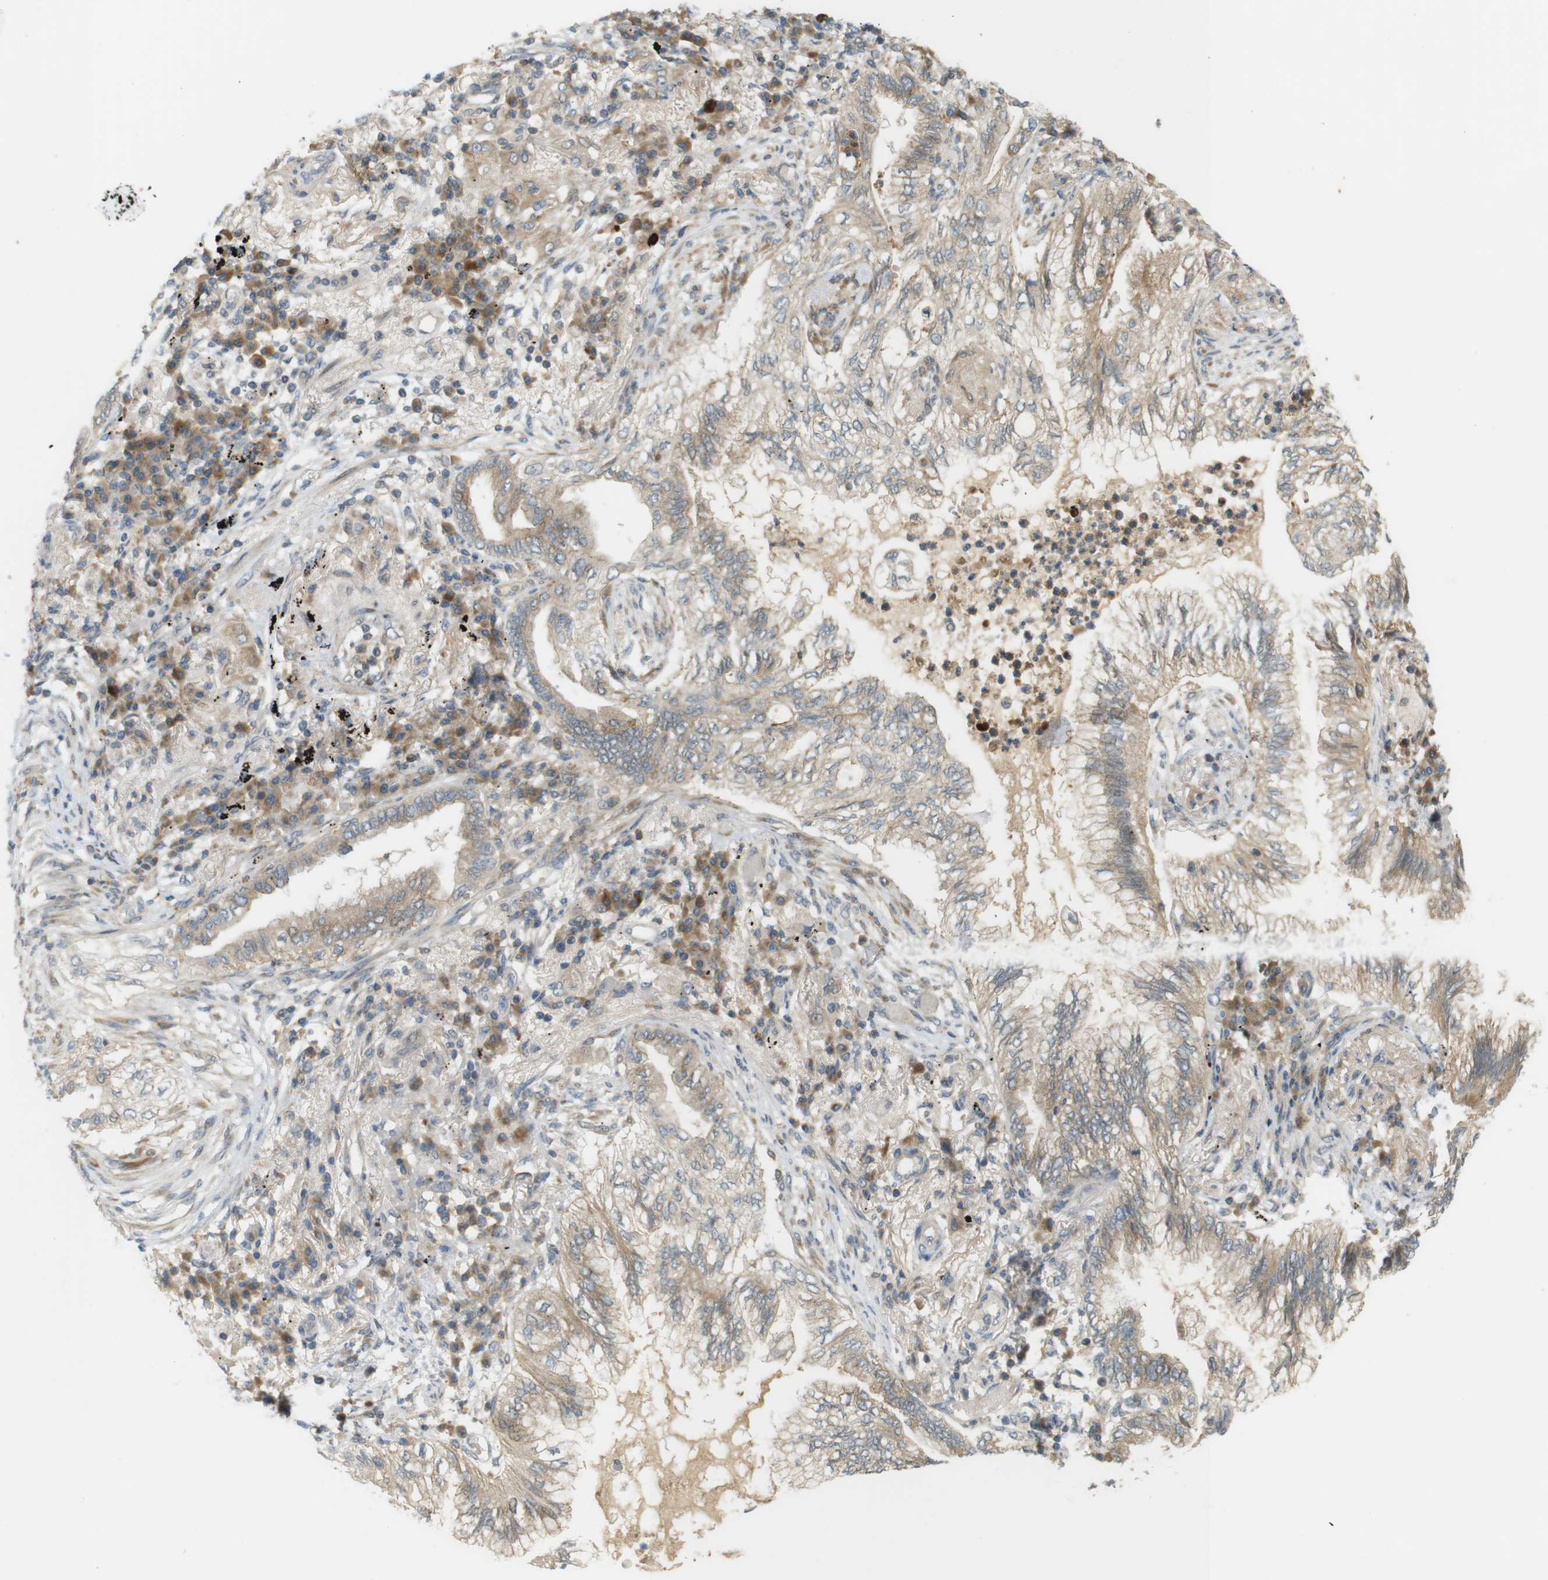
{"staining": {"intensity": "weak", "quantity": ">75%", "location": "cytoplasmic/membranous"}, "tissue": "lung cancer", "cell_type": "Tumor cells", "image_type": "cancer", "snomed": [{"axis": "morphology", "description": "Normal tissue, NOS"}, {"axis": "morphology", "description": "Adenocarcinoma, NOS"}, {"axis": "topography", "description": "Bronchus"}, {"axis": "topography", "description": "Lung"}], "caption": "This micrograph displays immunohistochemistry (IHC) staining of human lung cancer (adenocarcinoma), with low weak cytoplasmic/membranous expression in approximately >75% of tumor cells.", "gene": "CLRN3", "patient": {"sex": "female", "age": 70}}